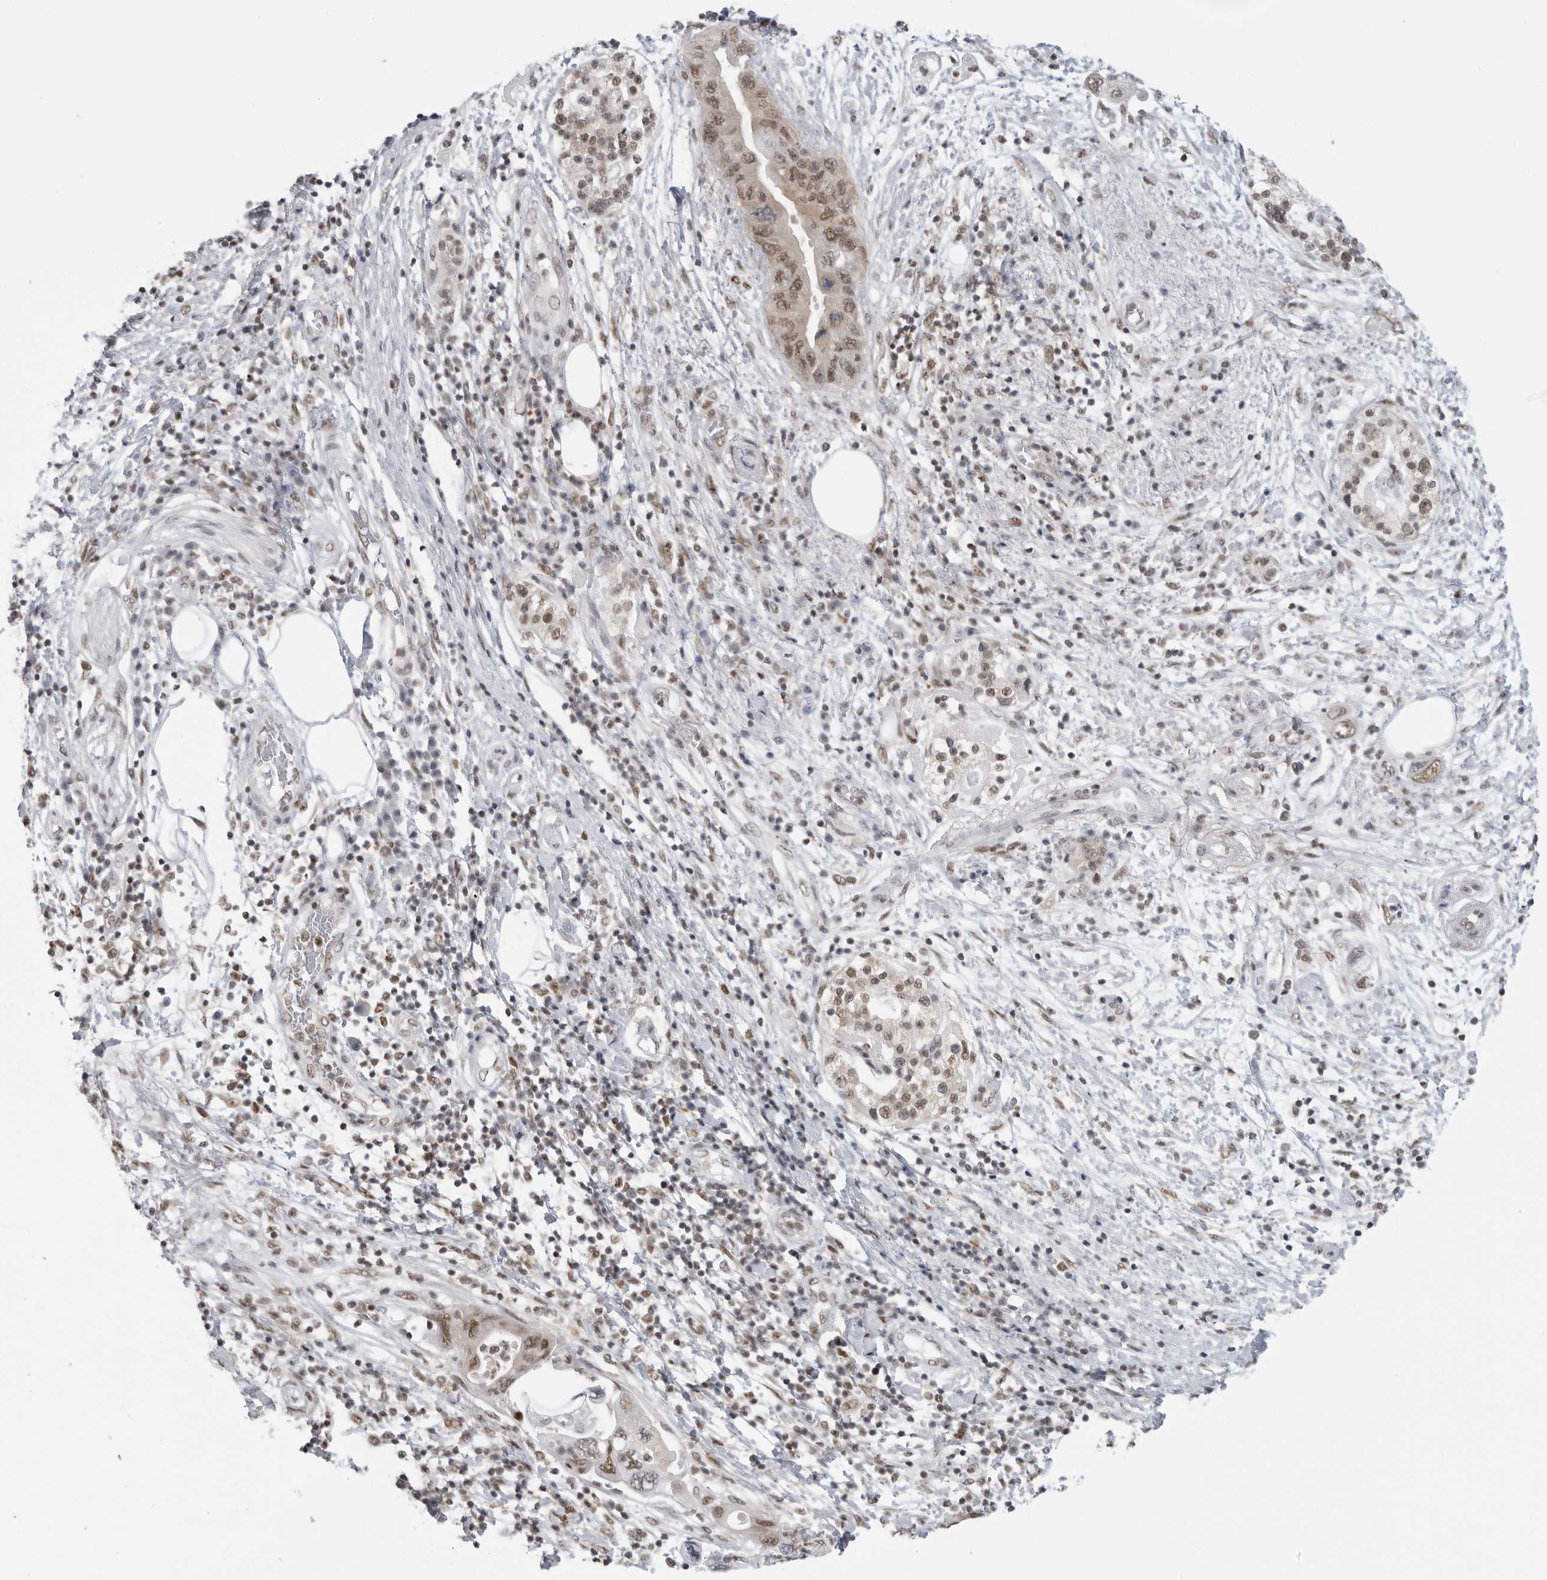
{"staining": {"intensity": "moderate", "quantity": ">75%", "location": "nuclear"}, "tissue": "pancreatic cancer", "cell_type": "Tumor cells", "image_type": "cancer", "snomed": [{"axis": "morphology", "description": "Adenocarcinoma, NOS"}, {"axis": "topography", "description": "Pancreas"}], "caption": "This histopathology image reveals pancreatic adenocarcinoma stained with IHC to label a protein in brown. The nuclear of tumor cells show moderate positivity for the protein. Nuclei are counter-stained blue.", "gene": "RPA2", "patient": {"sex": "female", "age": 73}}